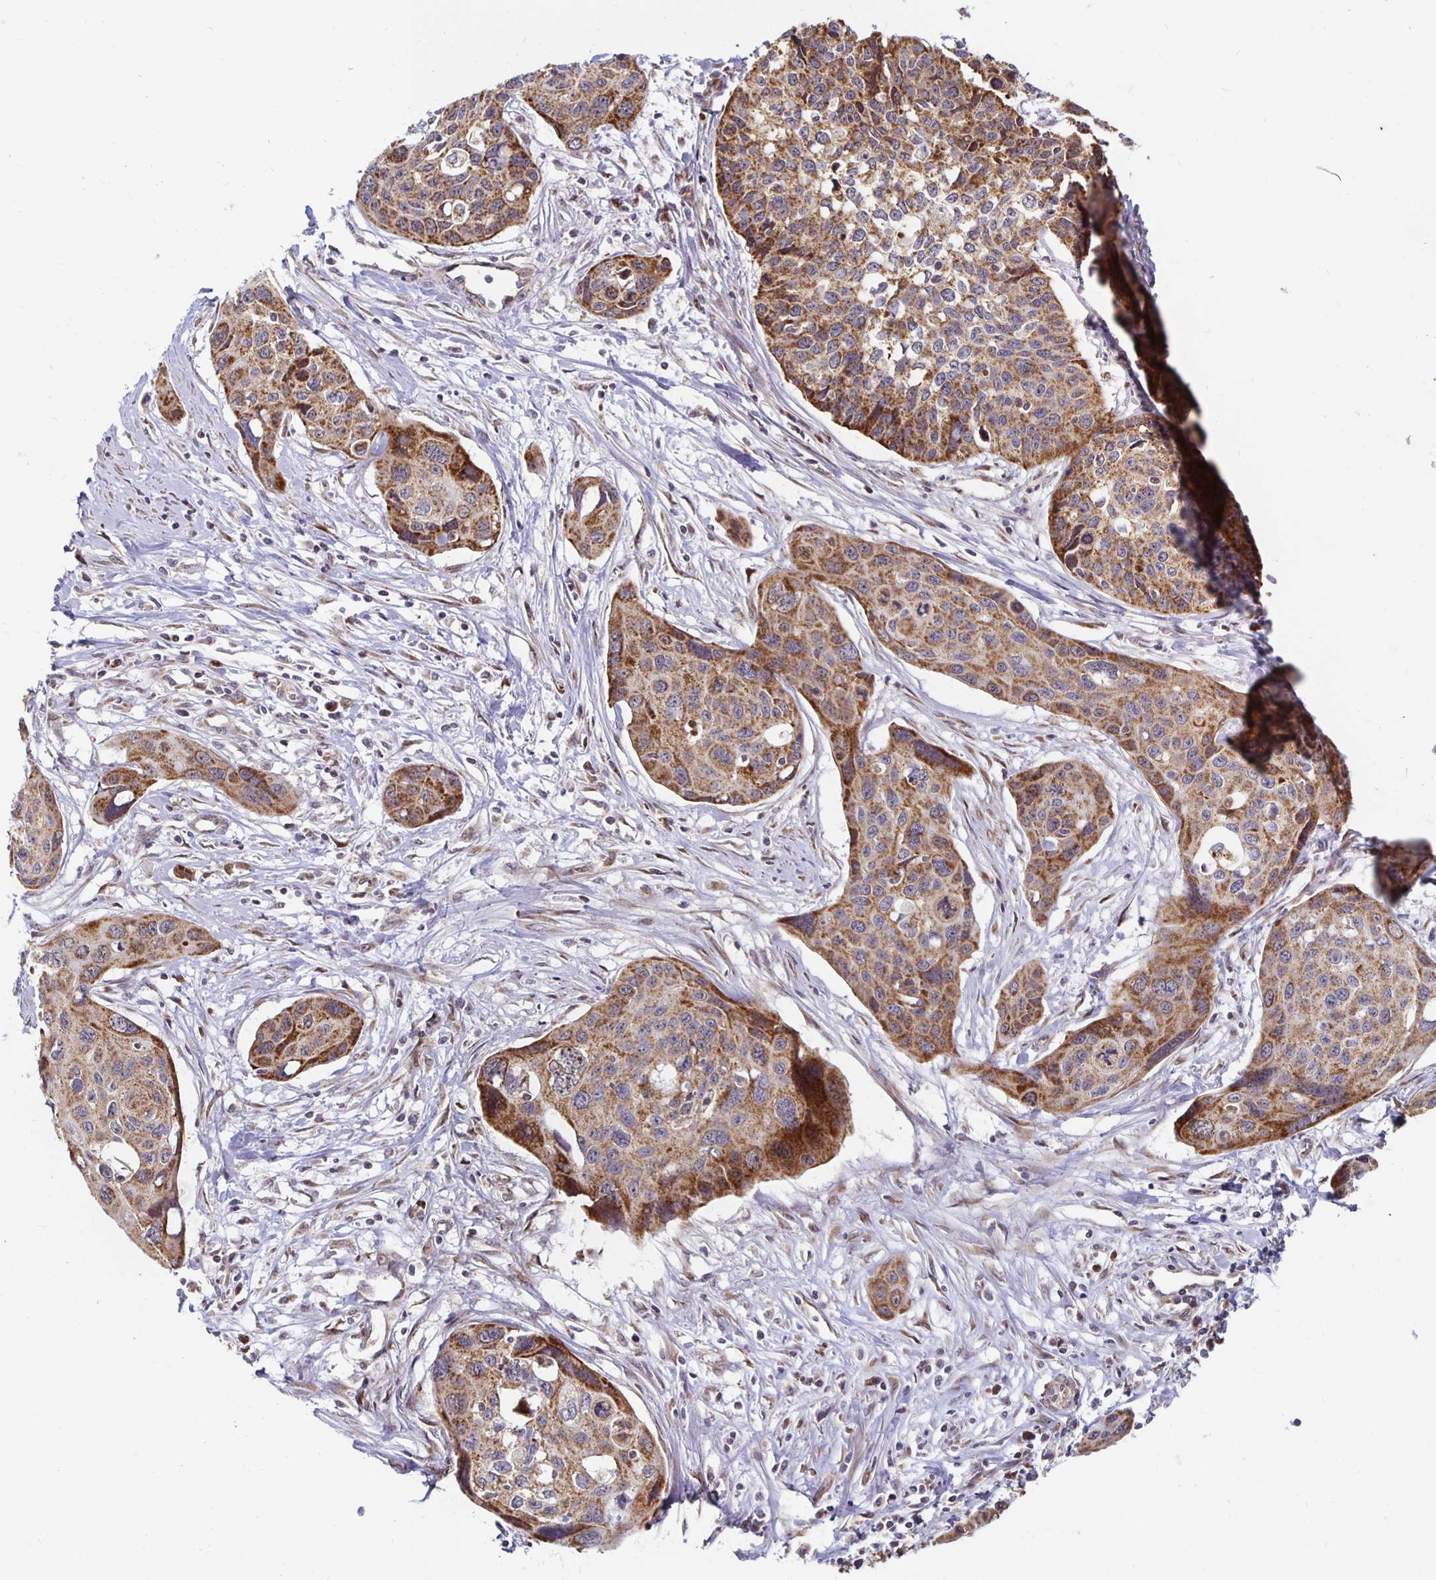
{"staining": {"intensity": "moderate", "quantity": ">75%", "location": "cytoplasmic/membranous"}, "tissue": "cervical cancer", "cell_type": "Tumor cells", "image_type": "cancer", "snomed": [{"axis": "morphology", "description": "Squamous cell carcinoma, NOS"}, {"axis": "topography", "description": "Cervix"}], "caption": "Moderate cytoplasmic/membranous positivity for a protein is appreciated in approximately >75% of tumor cells of cervical cancer (squamous cell carcinoma) using immunohistochemistry (IHC).", "gene": "MRPL28", "patient": {"sex": "female", "age": 31}}